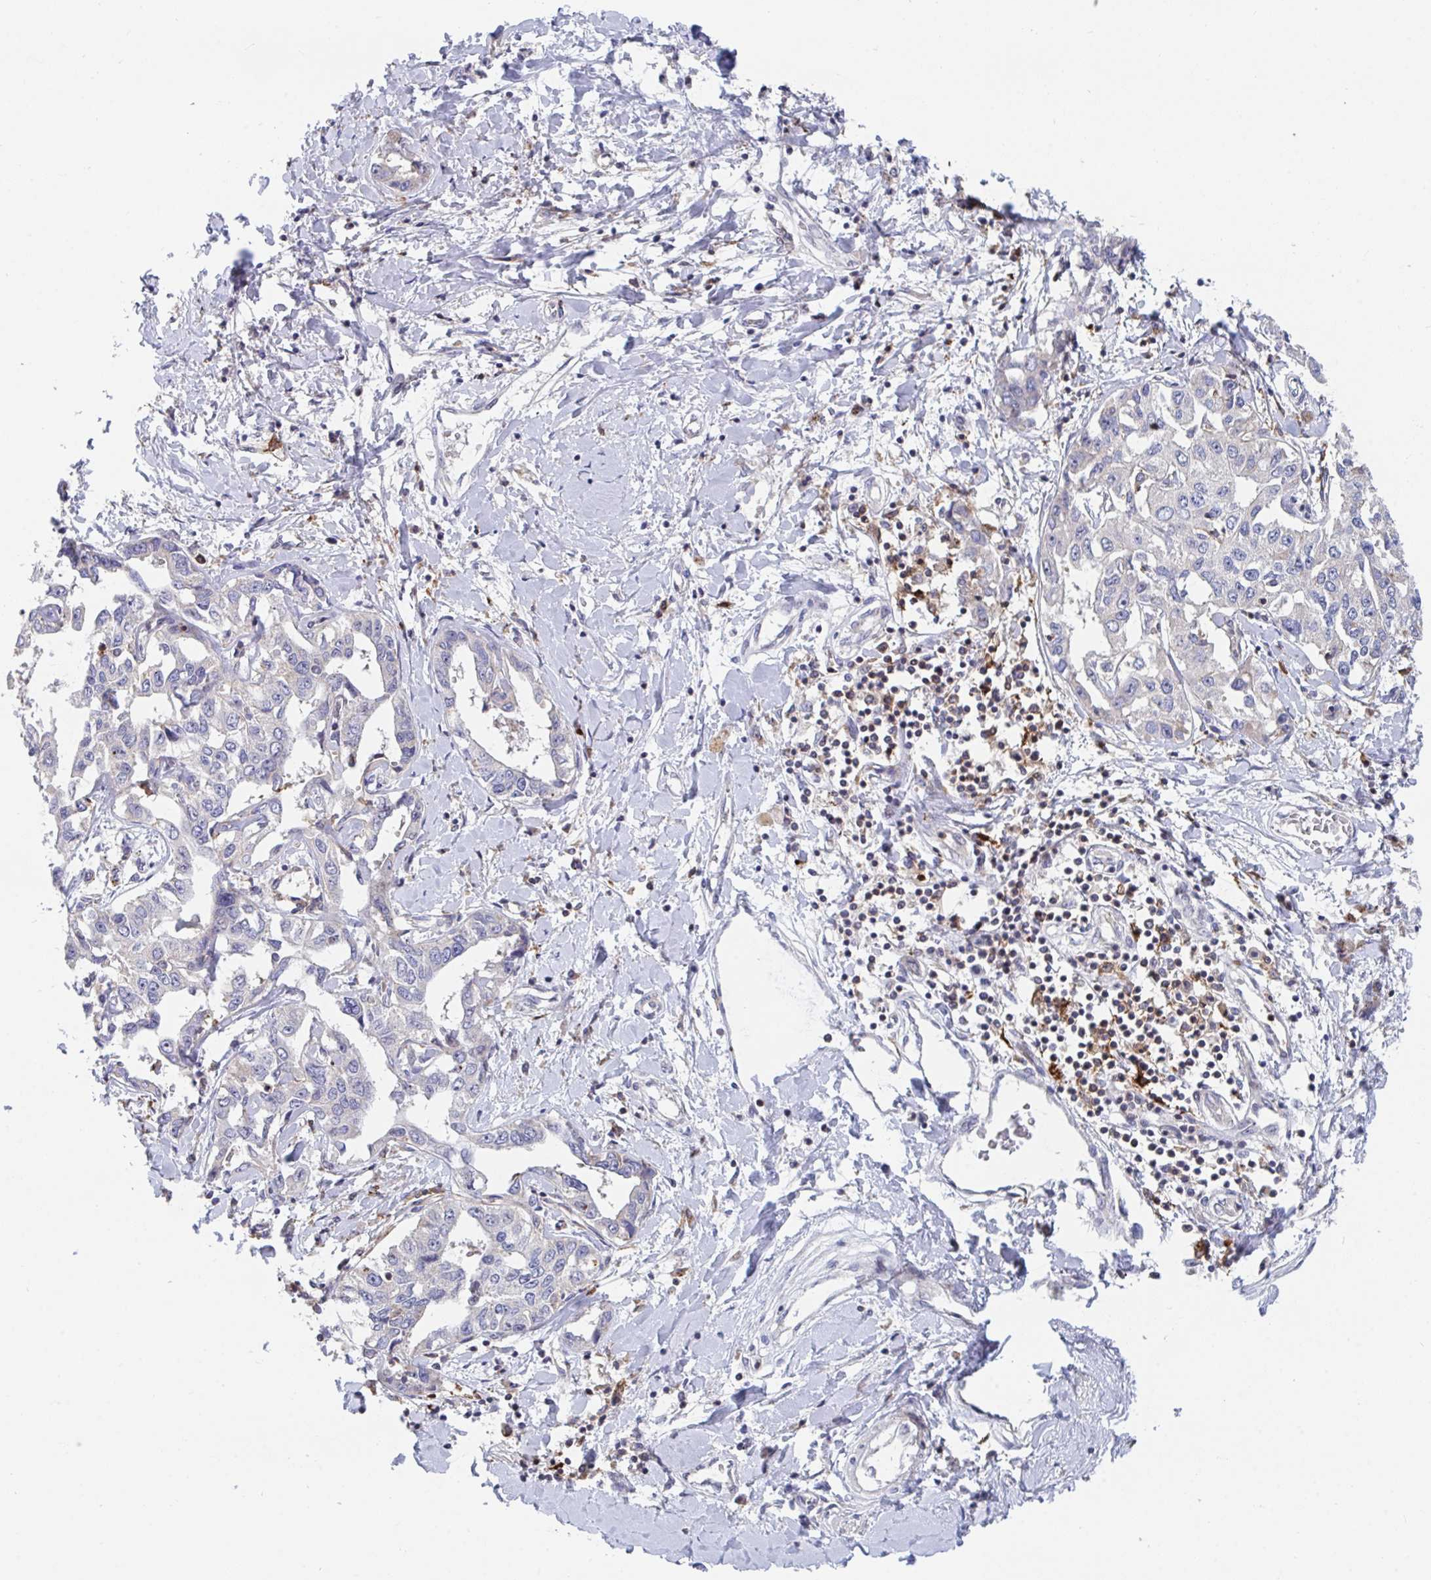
{"staining": {"intensity": "negative", "quantity": "none", "location": "none"}, "tissue": "liver cancer", "cell_type": "Tumor cells", "image_type": "cancer", "snomed": [{"axis": "morphology", "description": "Cholangiocarcinoma"}, {"axis": "topography", "description": "Liver"}], "caption": "This is a histopathology image of immunohistochemistry staining of cholangiocarcinoma (liver), which shows no expression in tumor cells. The staining was performed using DAB (3,3'-diaminobenzidine) to visualize the protein expression in brown, while the nuclei were stained in blue with hematoxylin (Magnification: 20x).", "gene": "FRMD3", "patient": {"sex": "male", "age": 59}}